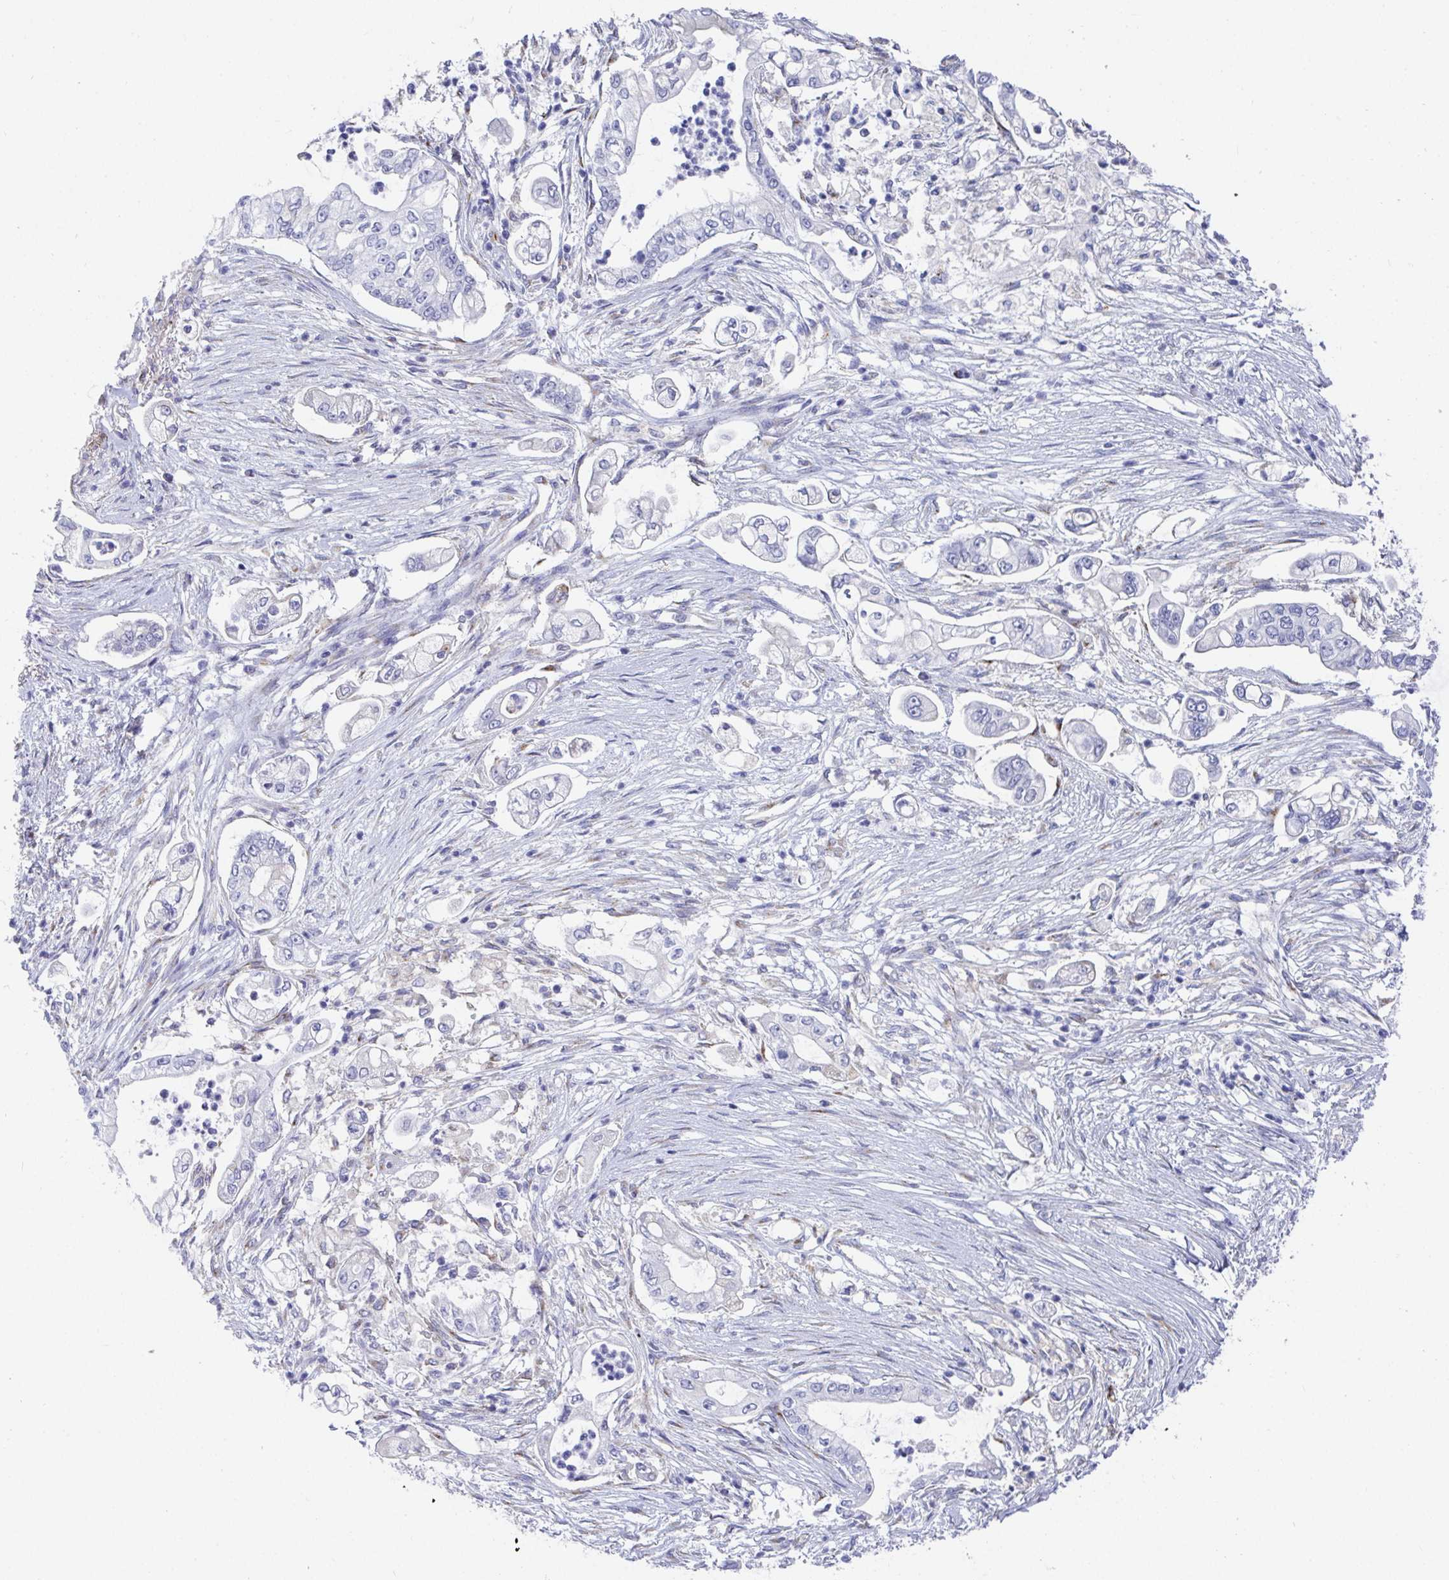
{"staining": {"intensity": "negative", "quantity": "none", "location": "none"}, "tissue": "pancreatic cancer", "cell_type": "Tumor cells", "image_type": "cancer", "snomed": [{"axis": "morphology", "description": "Adenocarcinoma, NOS"}, {"axis": "topography", "description": "Pancreas"}], "caption": "Immunohistochemical staining of human pancreatic cancer (adenocarcinoma) reveals no significant expression in tumor cells.", "gene": "TAS2R39", "patient": {"sex": "female", "age": 69}}